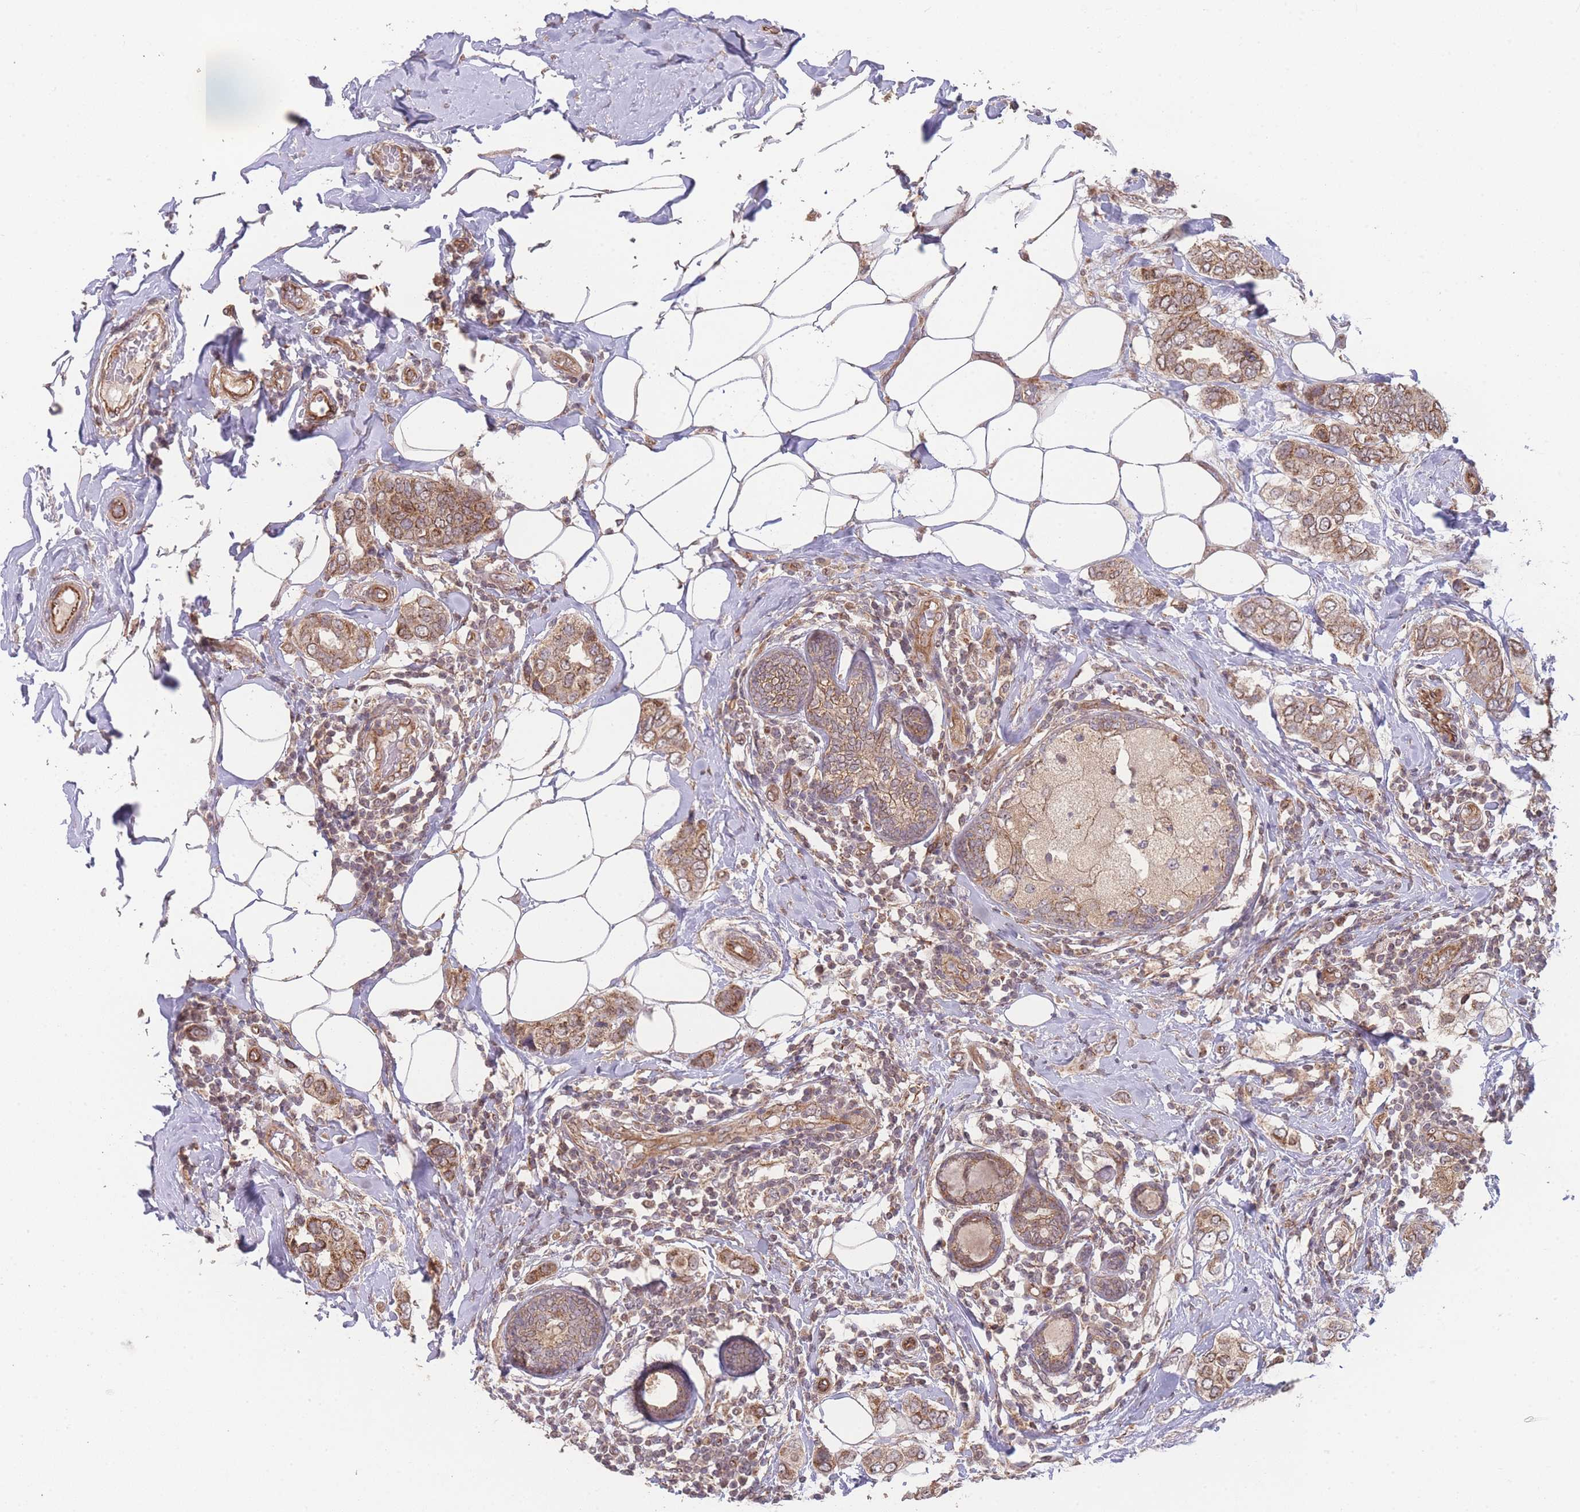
{"staining": {"intensity": "moderate", "quantity": ">75%", "location": "cytoplasmic/membranous"}, "tissue": "breast cancer", "cell_type": "Tumor cells", "image_type": "cancer", "snomed": [{"axis": "morphology", "description": "Lobular carcinoma"}, {"axis": "topography", "description": "Breast"}], "caption": "Immunohistochemical staining of human breast cancer exhibits medium levels of moderate cytoplasmic/membranous positivity in approximately >75% of tumor cells.", "gene": "PXMP4", "patient": {"sex": "female", "age": 51}}